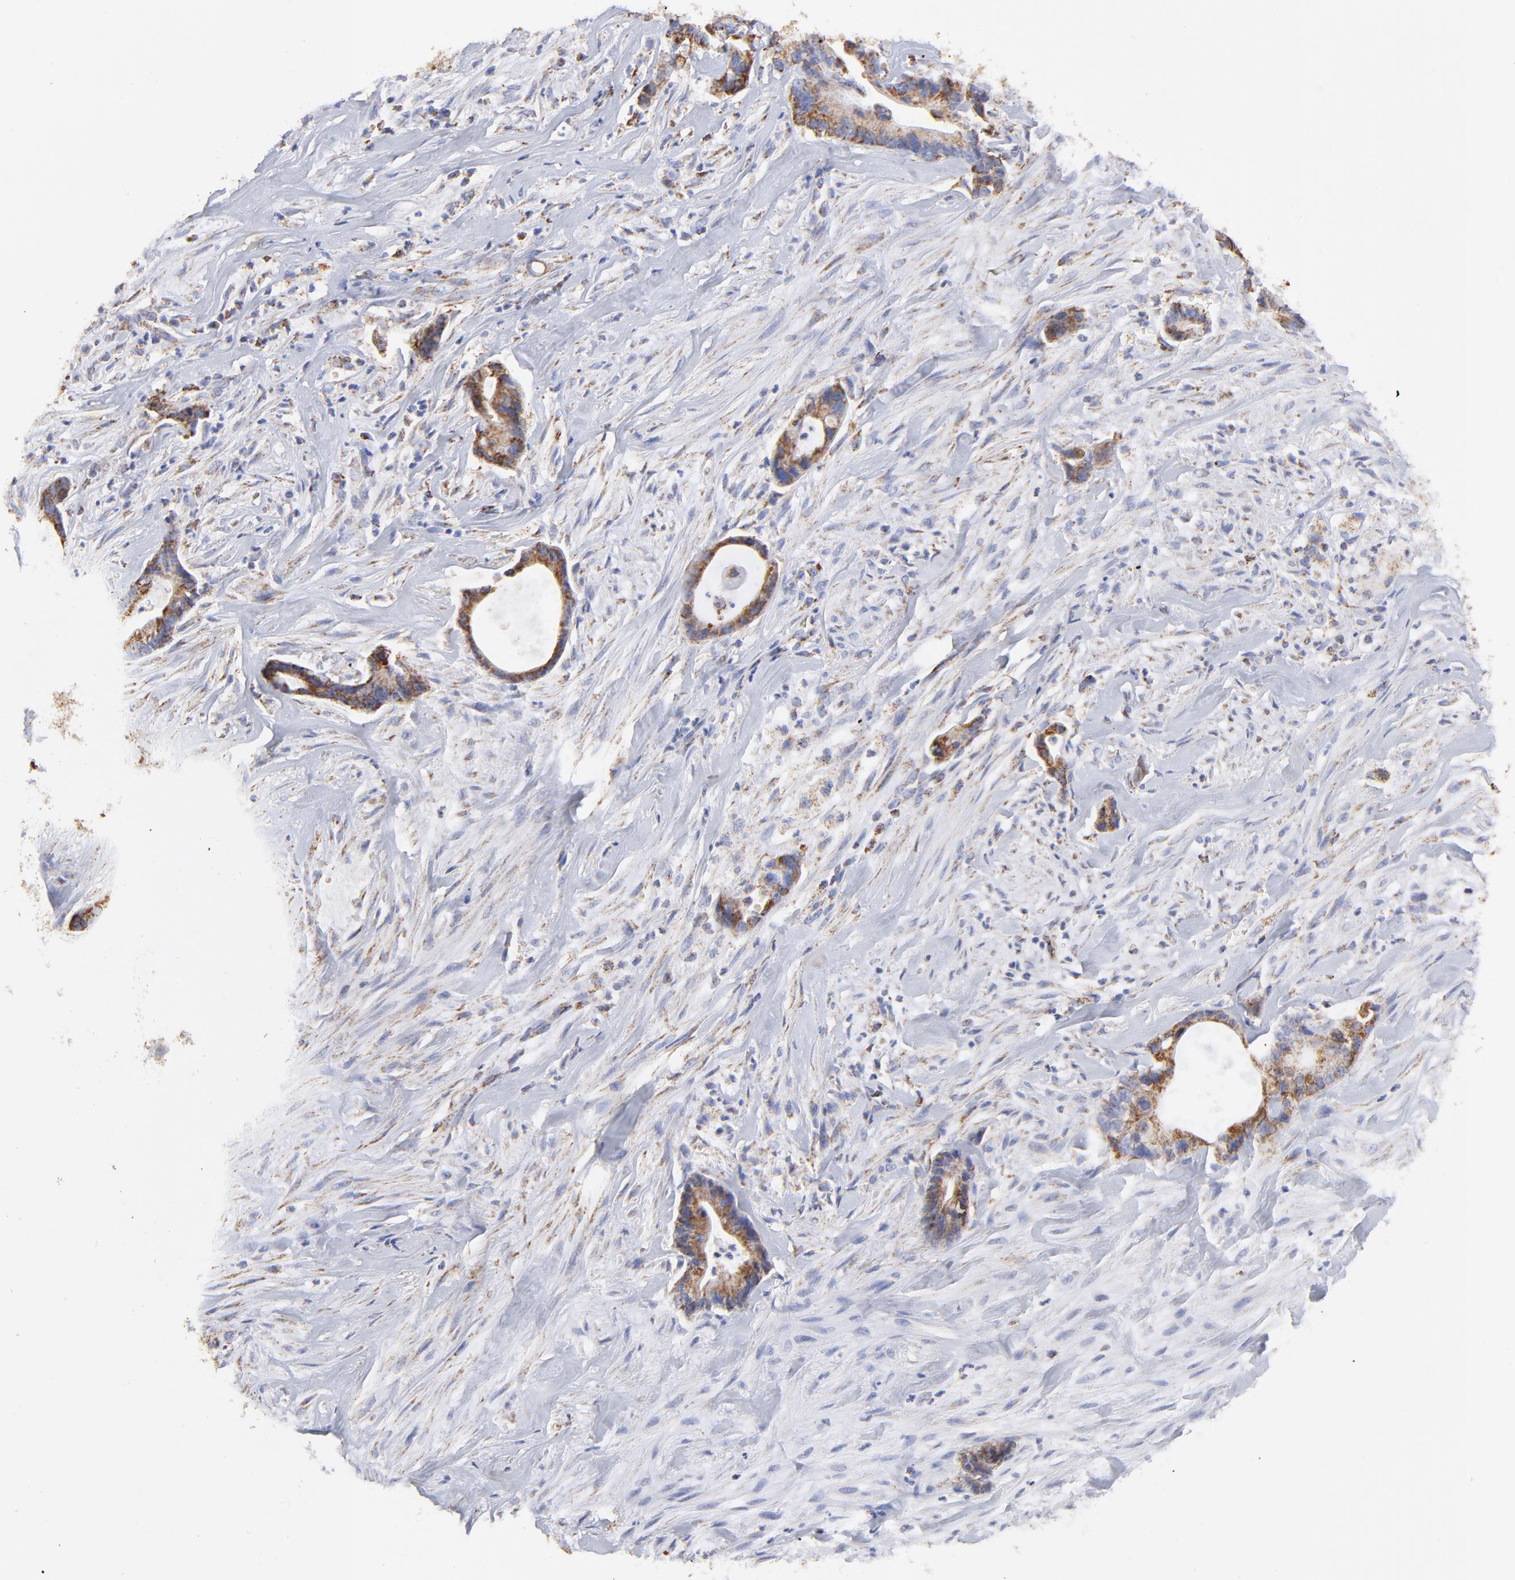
{"staining": {"intensity": "strong", "quantity": ">75%", "location": "cytoplasmic/membranous"}, "tissue": "liver cancer", "cell_type": "Tumor cells", "image_type": "cancer", "snomed": [{"axis": "morphology", "description": "Cholangiocarcinoma"}, {"axis": "topography", "description": "Liver"}], "caption": "Liver cancer (cholangiocarcinoma) stained with immunohistochemistry (IHC) reveals strong cytoplasmic/membranous staining in about >75% of tumor cells. (DAB (3,3'-diaminobenzidine) = brown stain, brightfield microscopy at high magnification).", "gene": "COX4I1", "patient": {"sex": "female", "age": 55}}